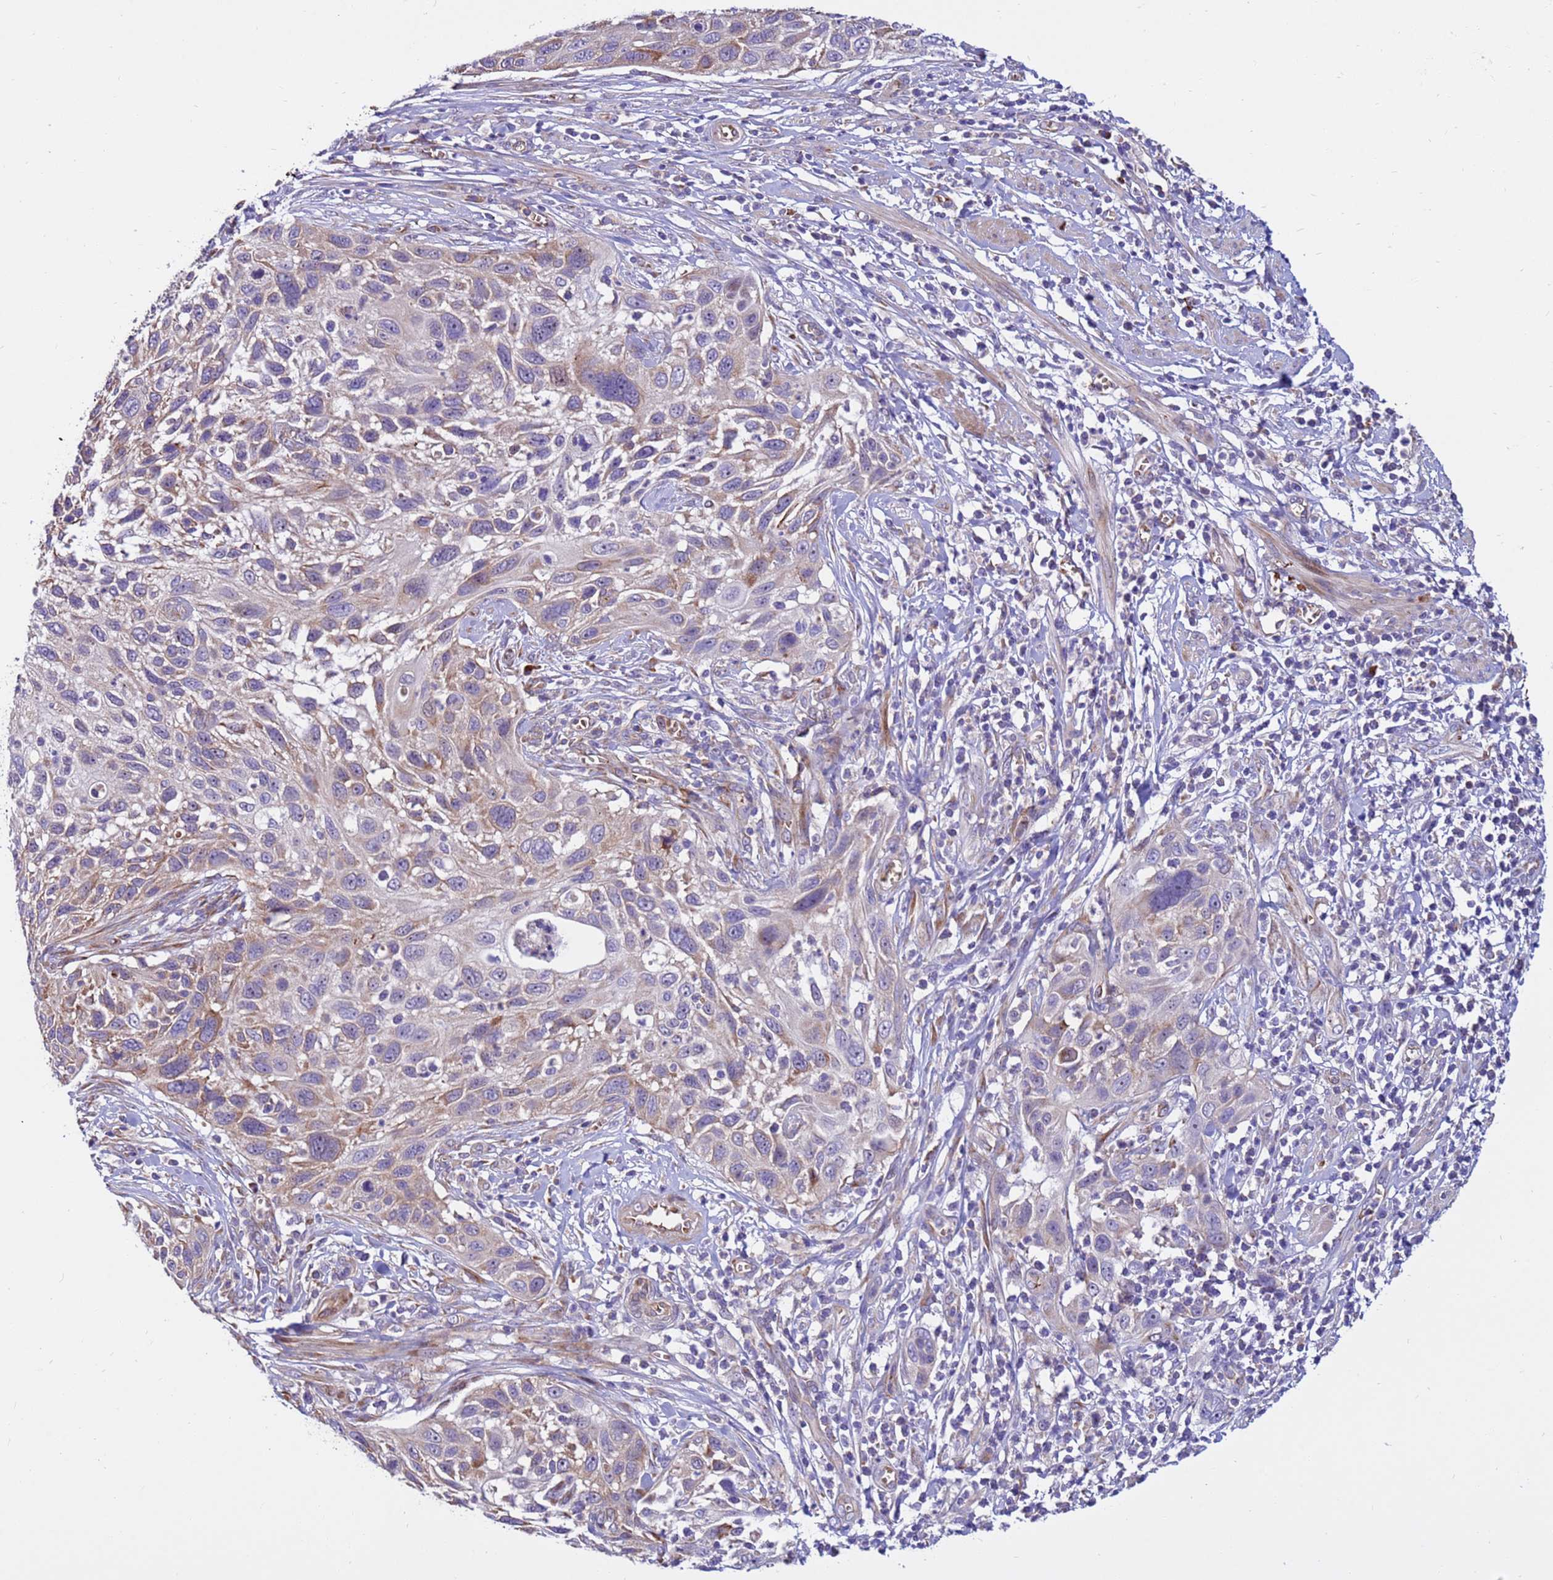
{"staining": {"intensity": "moderate", "quantity": "<25%", "location": "cytoplasmic/membranous"}, "tissue": "cervical cancer", "cell_type": "Tumor cells", "image_type": "cancer", "snomed": [{"axis": "morphology", "description": "Squamous cell carcinoma, NOS"}, {"axis": "topography", "description": "Cervix"}], "caption": "Cervical cancer stained with immunohistochemistry (IHC) demonstrates moderate cytoplasmic/membranous expression in about <25% of tumor cells.", "gene": "ZNF669", "patient": {"sex": "female", "age": 70}}